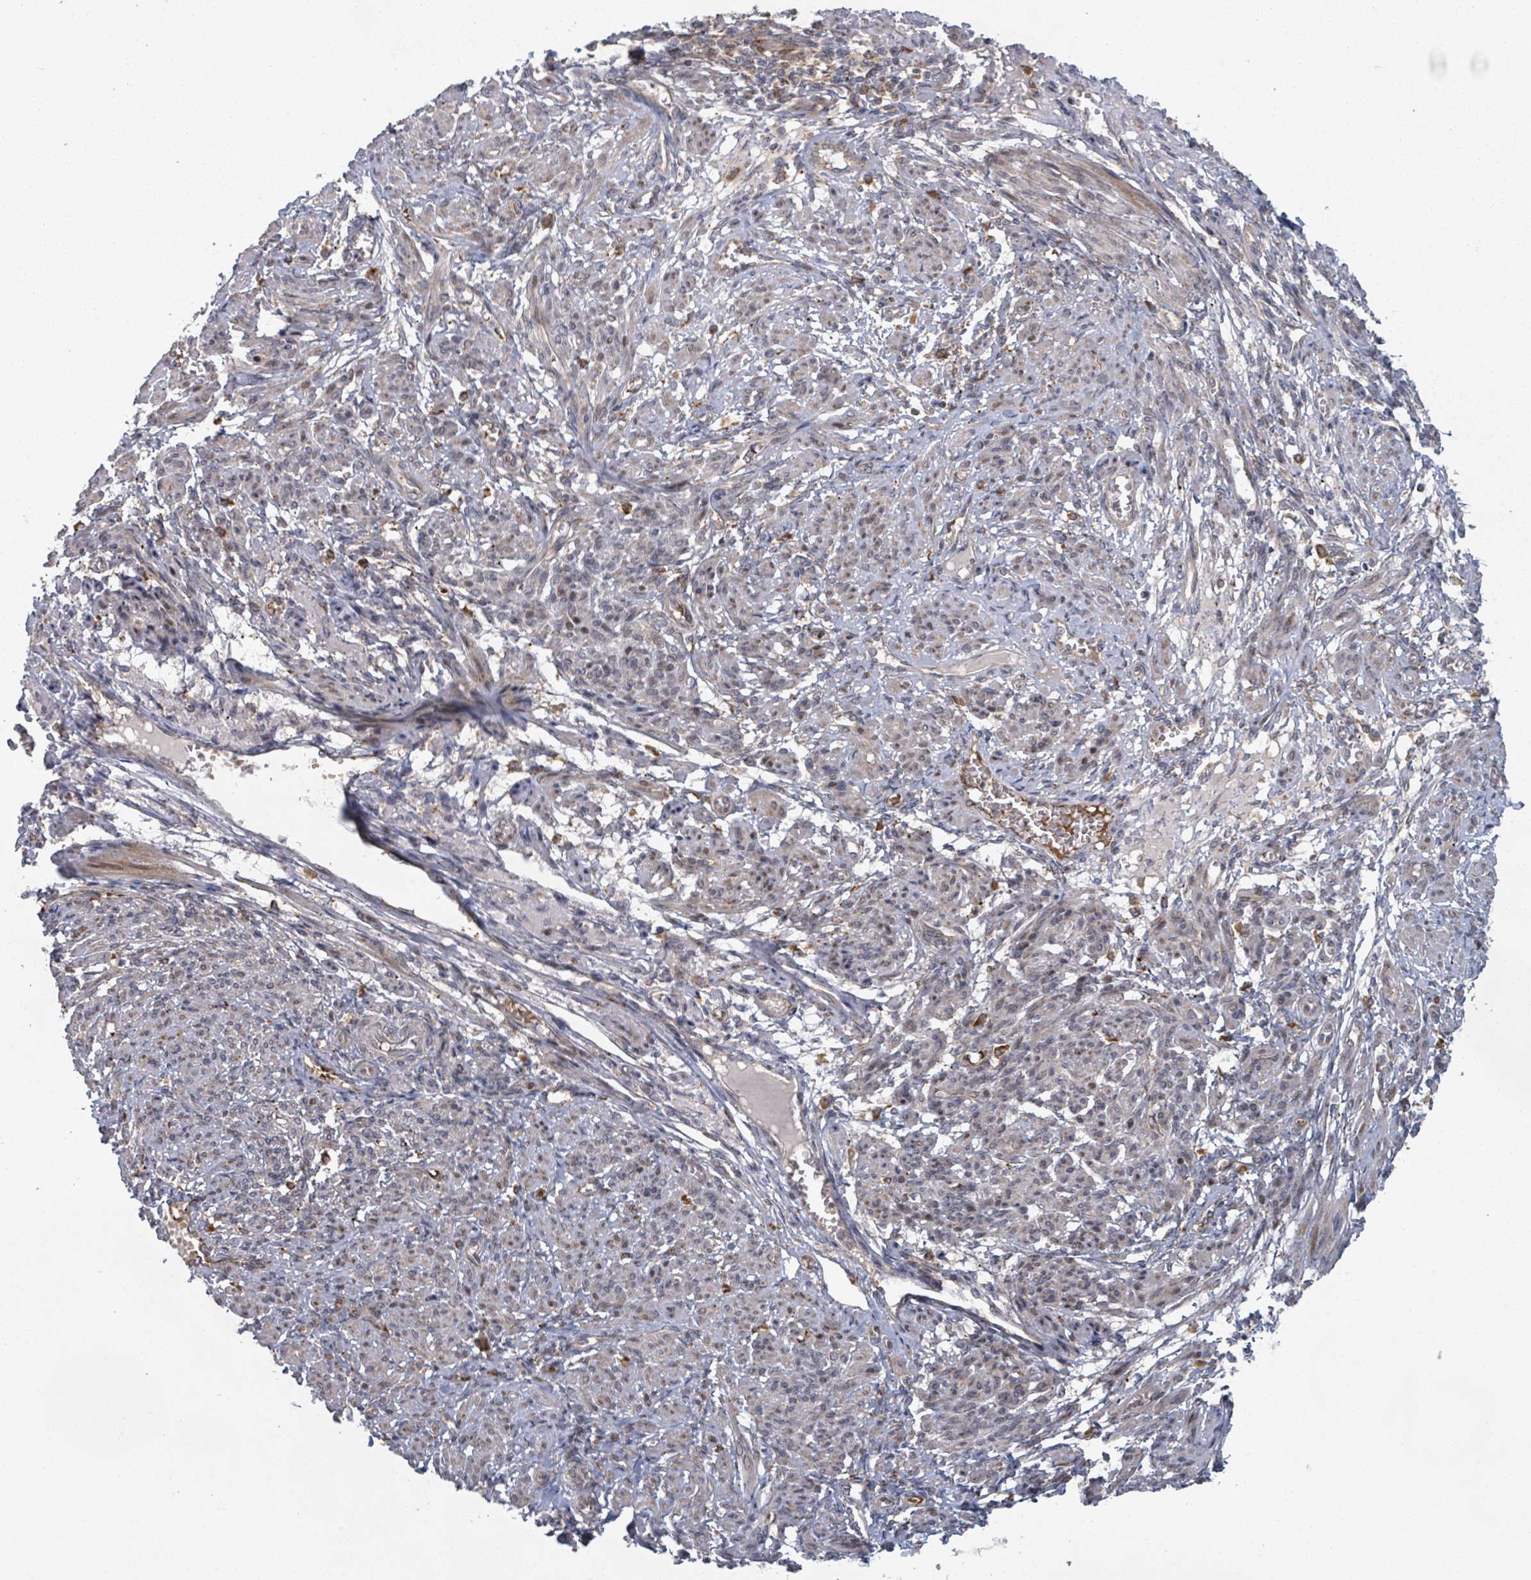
{"staining": {"intensity": "weak", "quantity": "25%-75%", "location": "nuclear"}, "tissue": "smooth muscle", "cell_type": "Smooth muscle cells", "image_type": "normal", "snomed": [{"axis": "morphology", "description": "Normal tissue, NOS"}, {"axis": "topography", "description": "Smooth muscle"}], "caption": "This image exhibits immunohistochemistry (IHC) staining of unremarkable smooth muscle, with low weak nuclear positivity in about 25%-75% of smooth muscle cells.", "gene": "SHROOM2", "patient": {"sex": "female", "age": 39}}